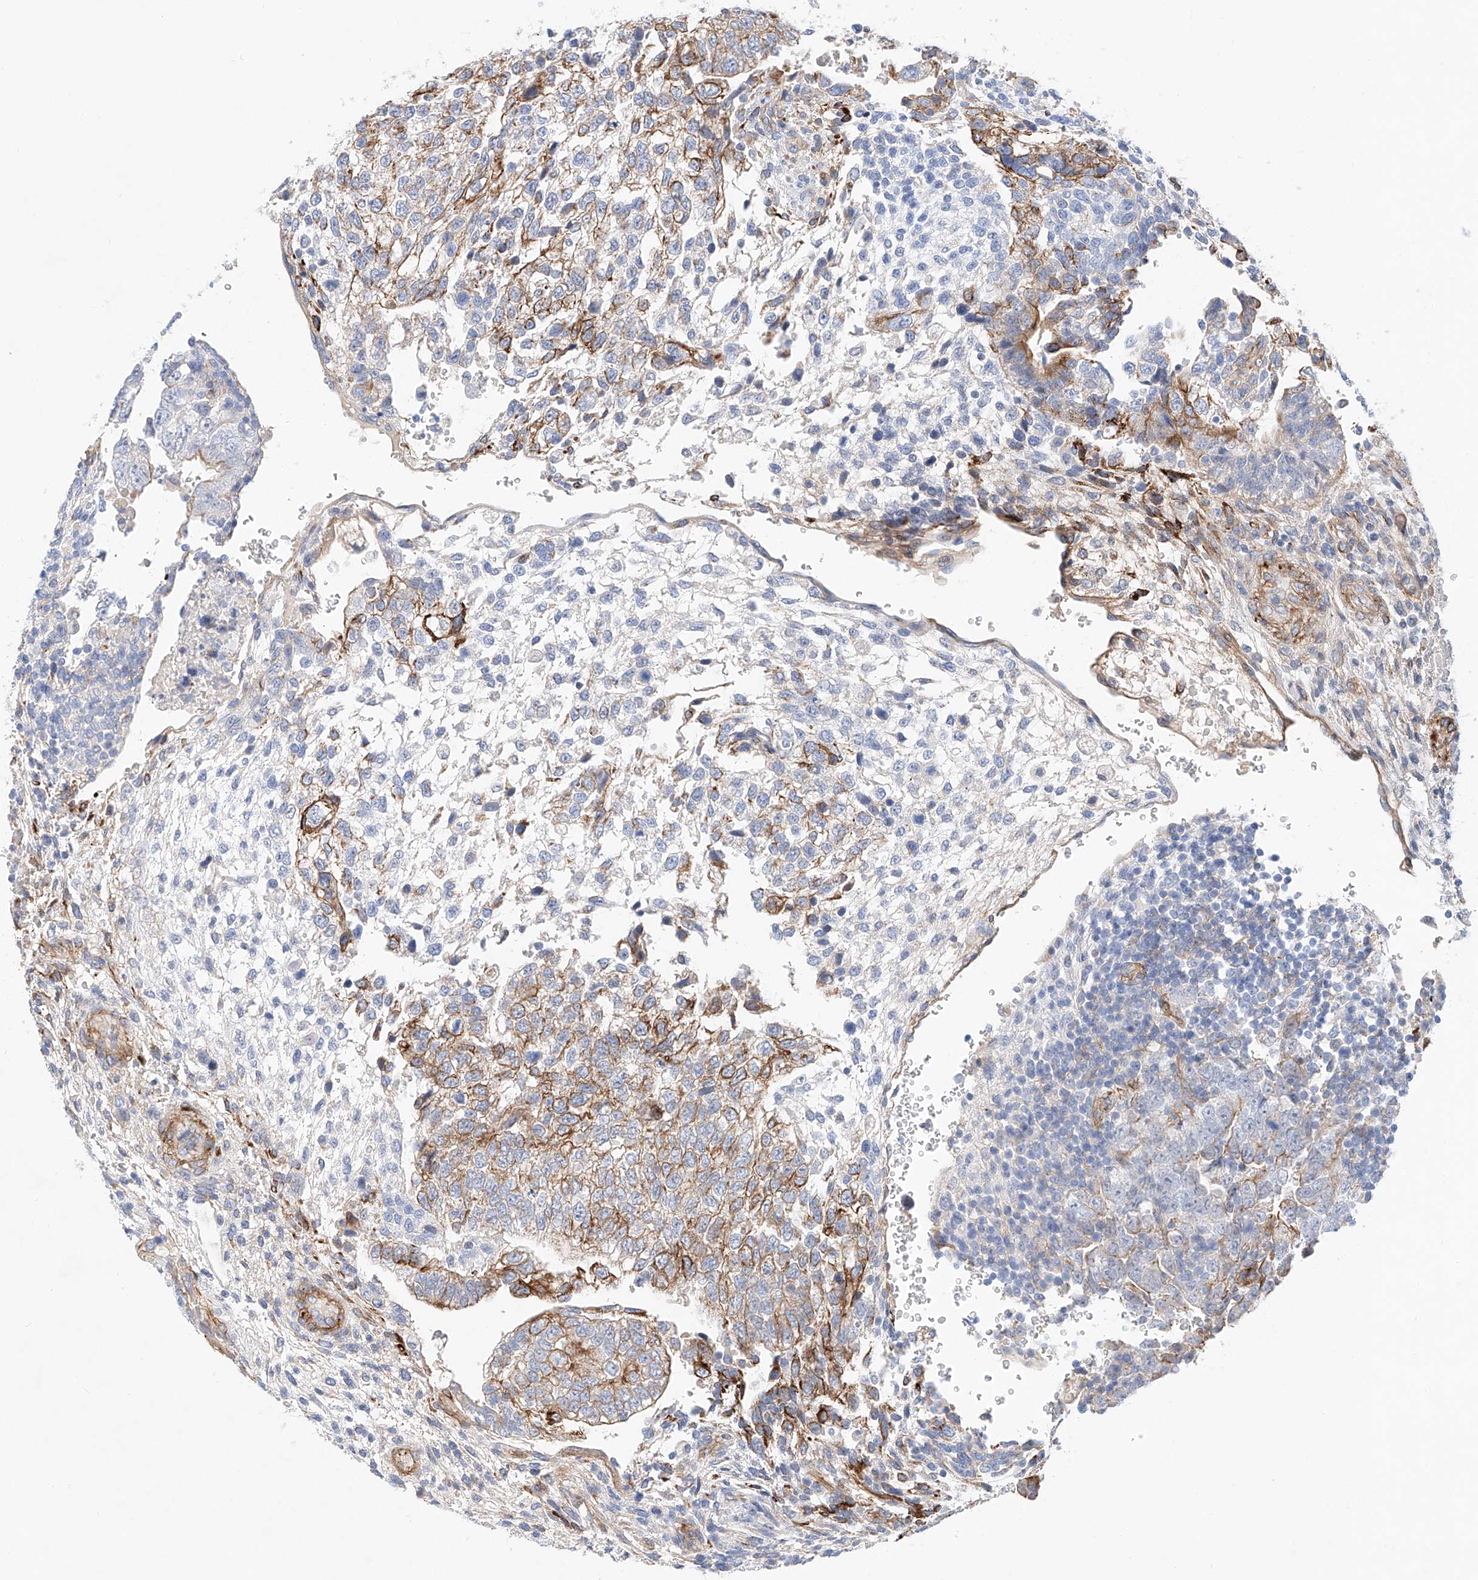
{"staining": {"intensity": "moderate", "quantity": "<25%", "location": "cytoplasmic/membranous"}, "tissue": "testis cancer", "cell_type": "Tumor cells", "image_type": "cancer", "snomed": [{"axis": "morphology", "description": "Carcinoma, Embryonal, NOS"}, {"axis": "topography", "description": "Testis"}], "caption": "About <25% of tumor cells in human testis cancer show moderate cytoplasmic/membranous protein staining as visualized by brown immunohistochemical staining.", "gene": "SBSPON", "patient": {"sex": "male", "age": 37}}